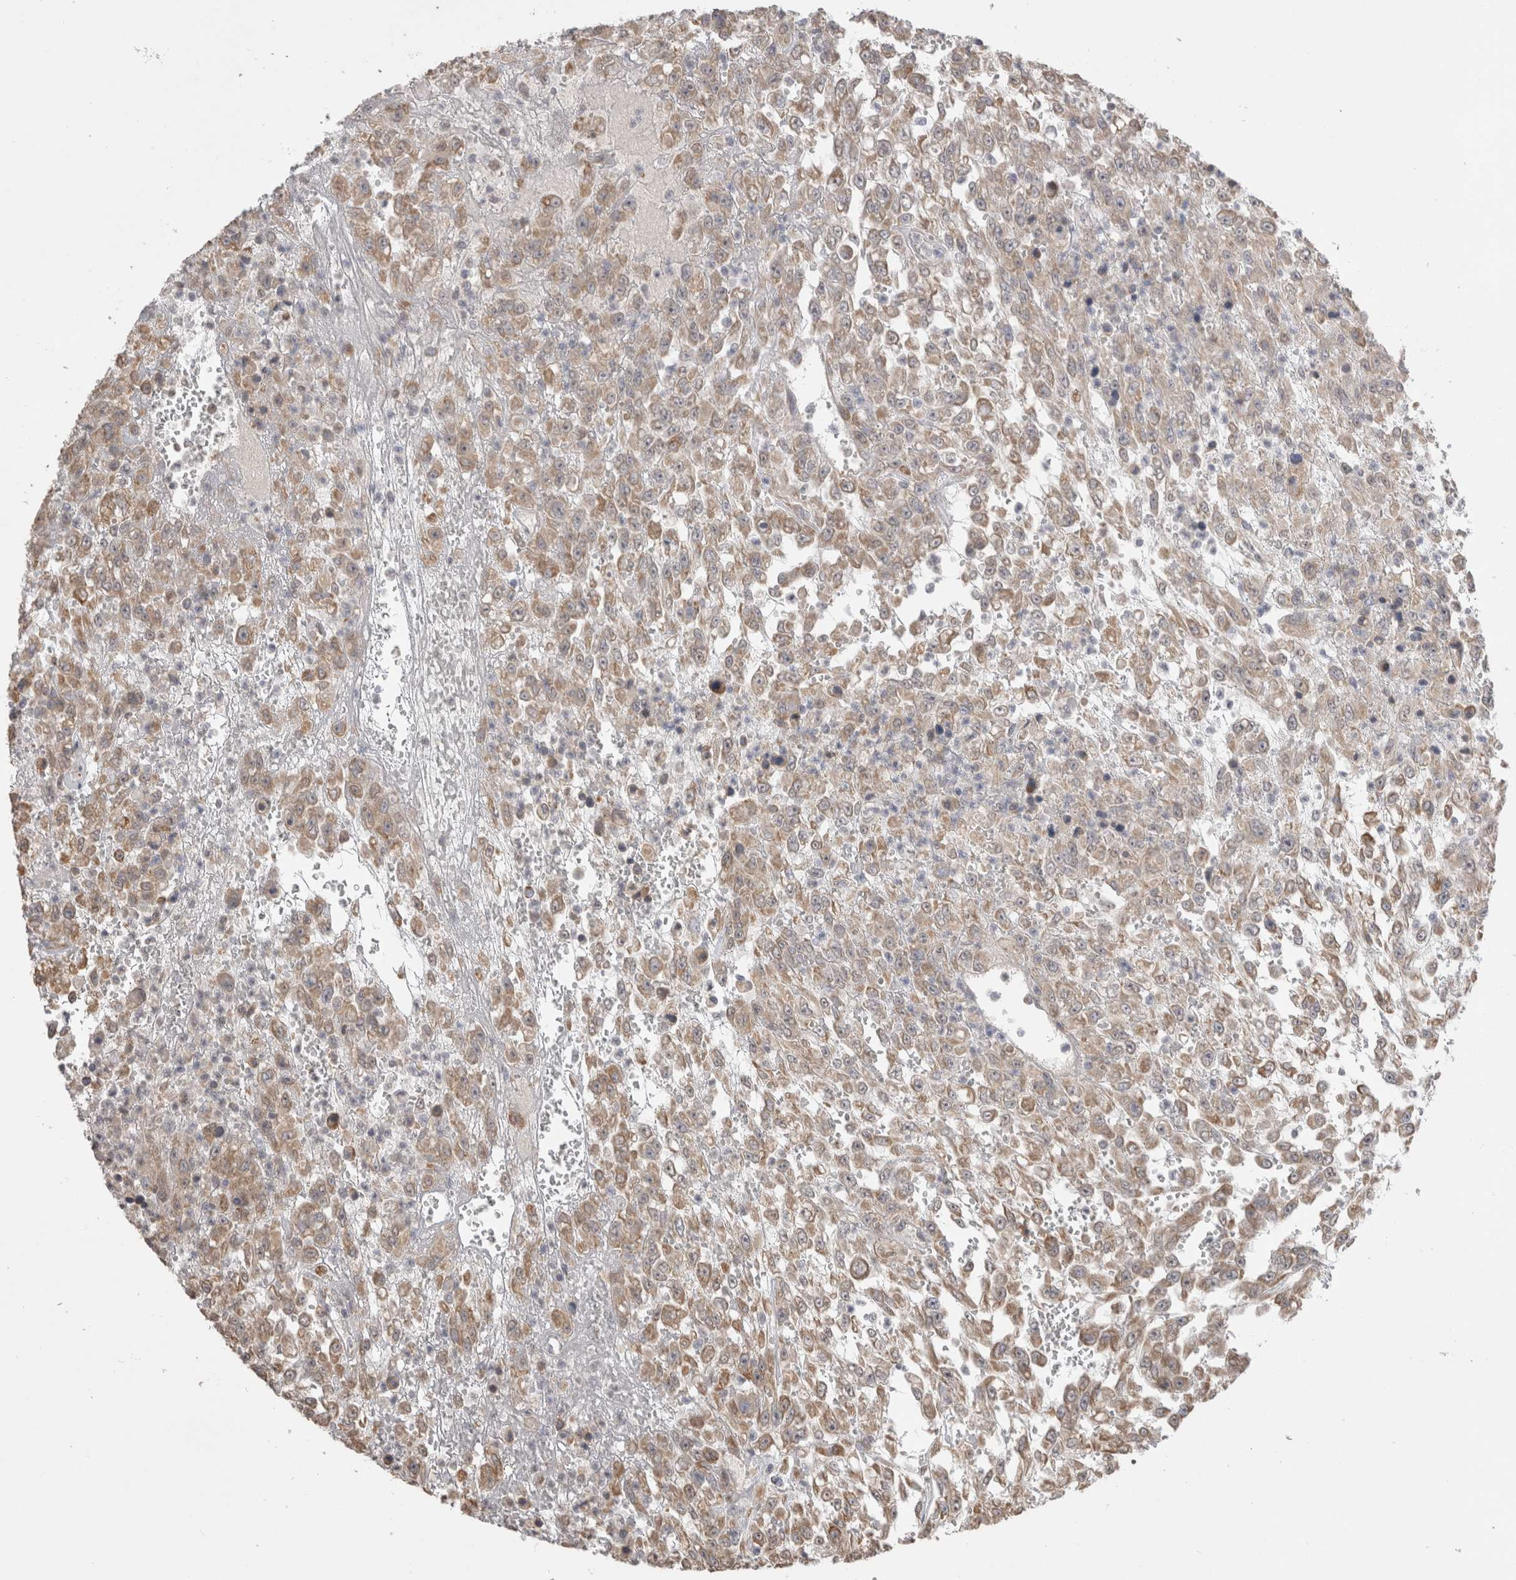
{"staining": {"intensity": "weak", "quantity": ">75%", "location": "cytoplasmic/membranous"}, "tissue": "urothelial cancer", "cell_type": "Tumor cells", "image_type": "cancer", "snomed": [{"axis": "morphology", "description": "Urothelial carcinoma, High grade"}, {"axis": "topography", "description": "Urinary bladder"}], "caption": "Protein expression analysis of human urothelial carcinoma (high-grade) reveals weak cytoplasmic/membranous positivity in about >75% of tumor cells.", "gene": "NOMO1", "patient": {"sex": "male", "age": 46}}